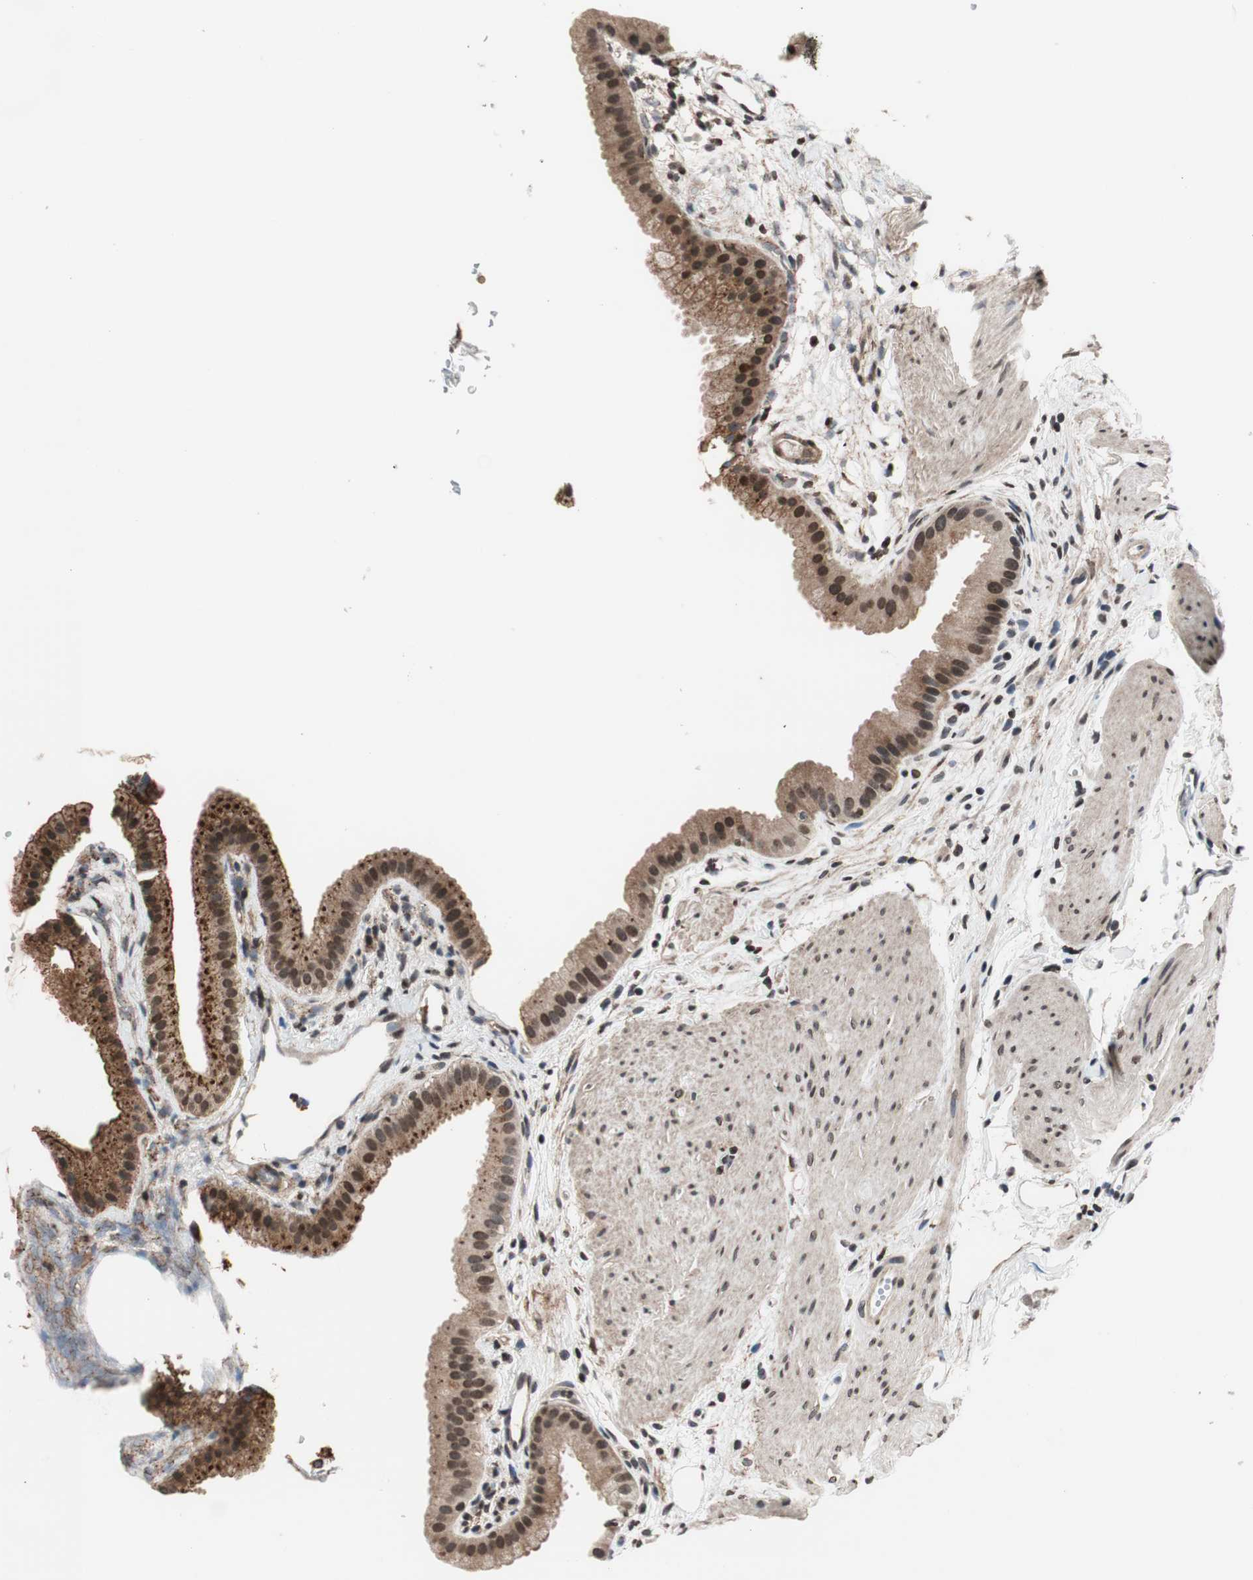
{"staining": {"intensity": "moderate", "quantity": ">75%", "location": "cytoplasmic/membranous,nuclear"}, "tissue": "gallbladder", "cell_type": "Glandular cells", "image_type": "normal", "snomed": [{"axis": "morphology", "description": "Normal tissue, NOS"}, {"axis": "topography", "description": "Gallbladder"}], "caption": "Immunohistochemistry (IHC) of benign human gallbladder shows medium levels of moderate cytoplasmic/membranous,nuclear staining in about >75% of glandular cells. Immunohistochemistry (IHC) stains the protein of interest in brown and the nuclei are stained blue.", "gene": "RFC1", "patient": {"sex": "female", "age": 64}}